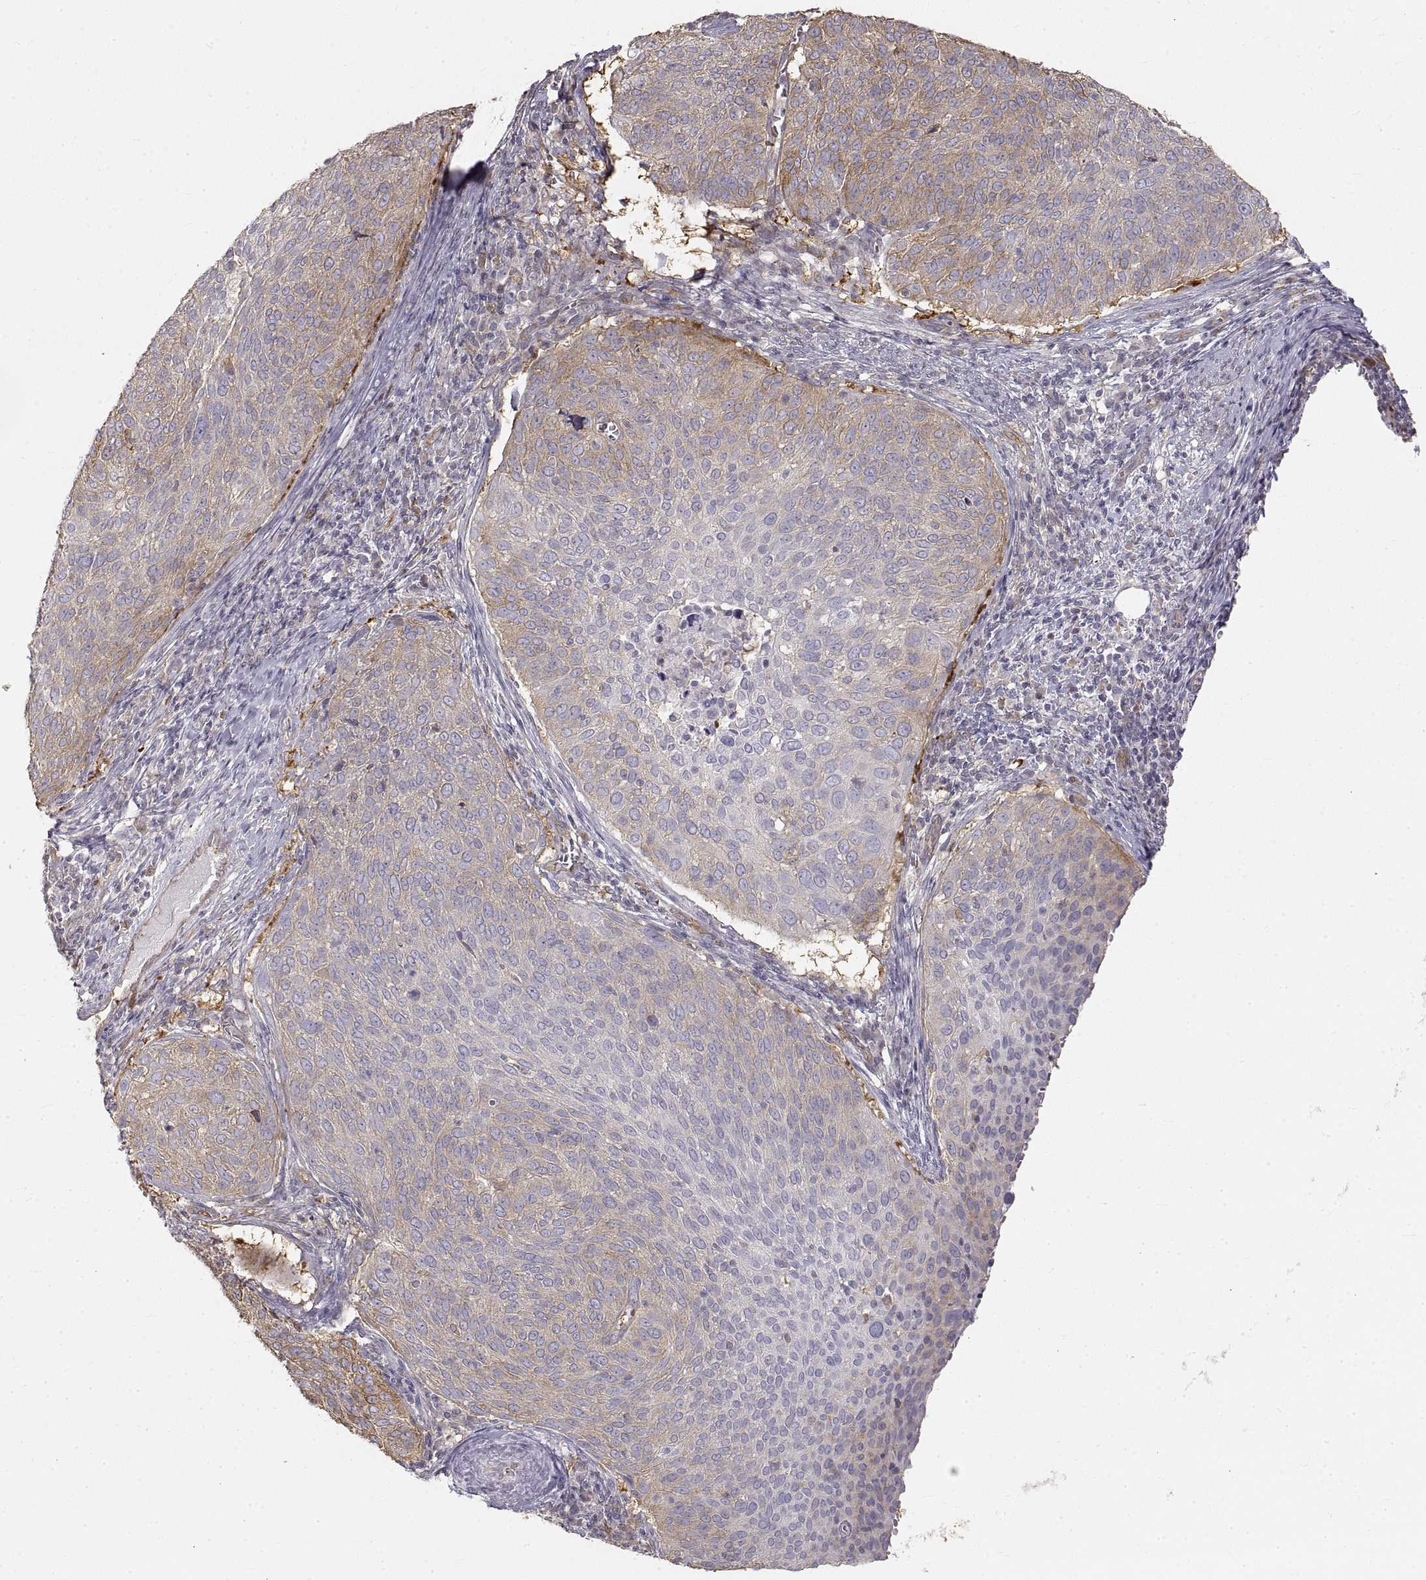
{"staining": {"intensity": "moderate", "quantity": "<25%", "location": "cytoplasmic/membranous"}, "tissue": "cervical cancer", "cell_type": "Tumor cells", "image_type": "cancer", "snomed": [{"axis": "morphology", "description": "Squamous cell carcinoma, NOS"}, {"axis": "topography", "description": "Cervix"}], "caption": "This is a histology image of IHC staining of cervical cancer (squamous cell carcinoma), which shows moderate expression in the cytoplasmic/membranous of tumor cells.", "gene": "HSP90AB1", "patient": {"sex": "female", "age": 39}}